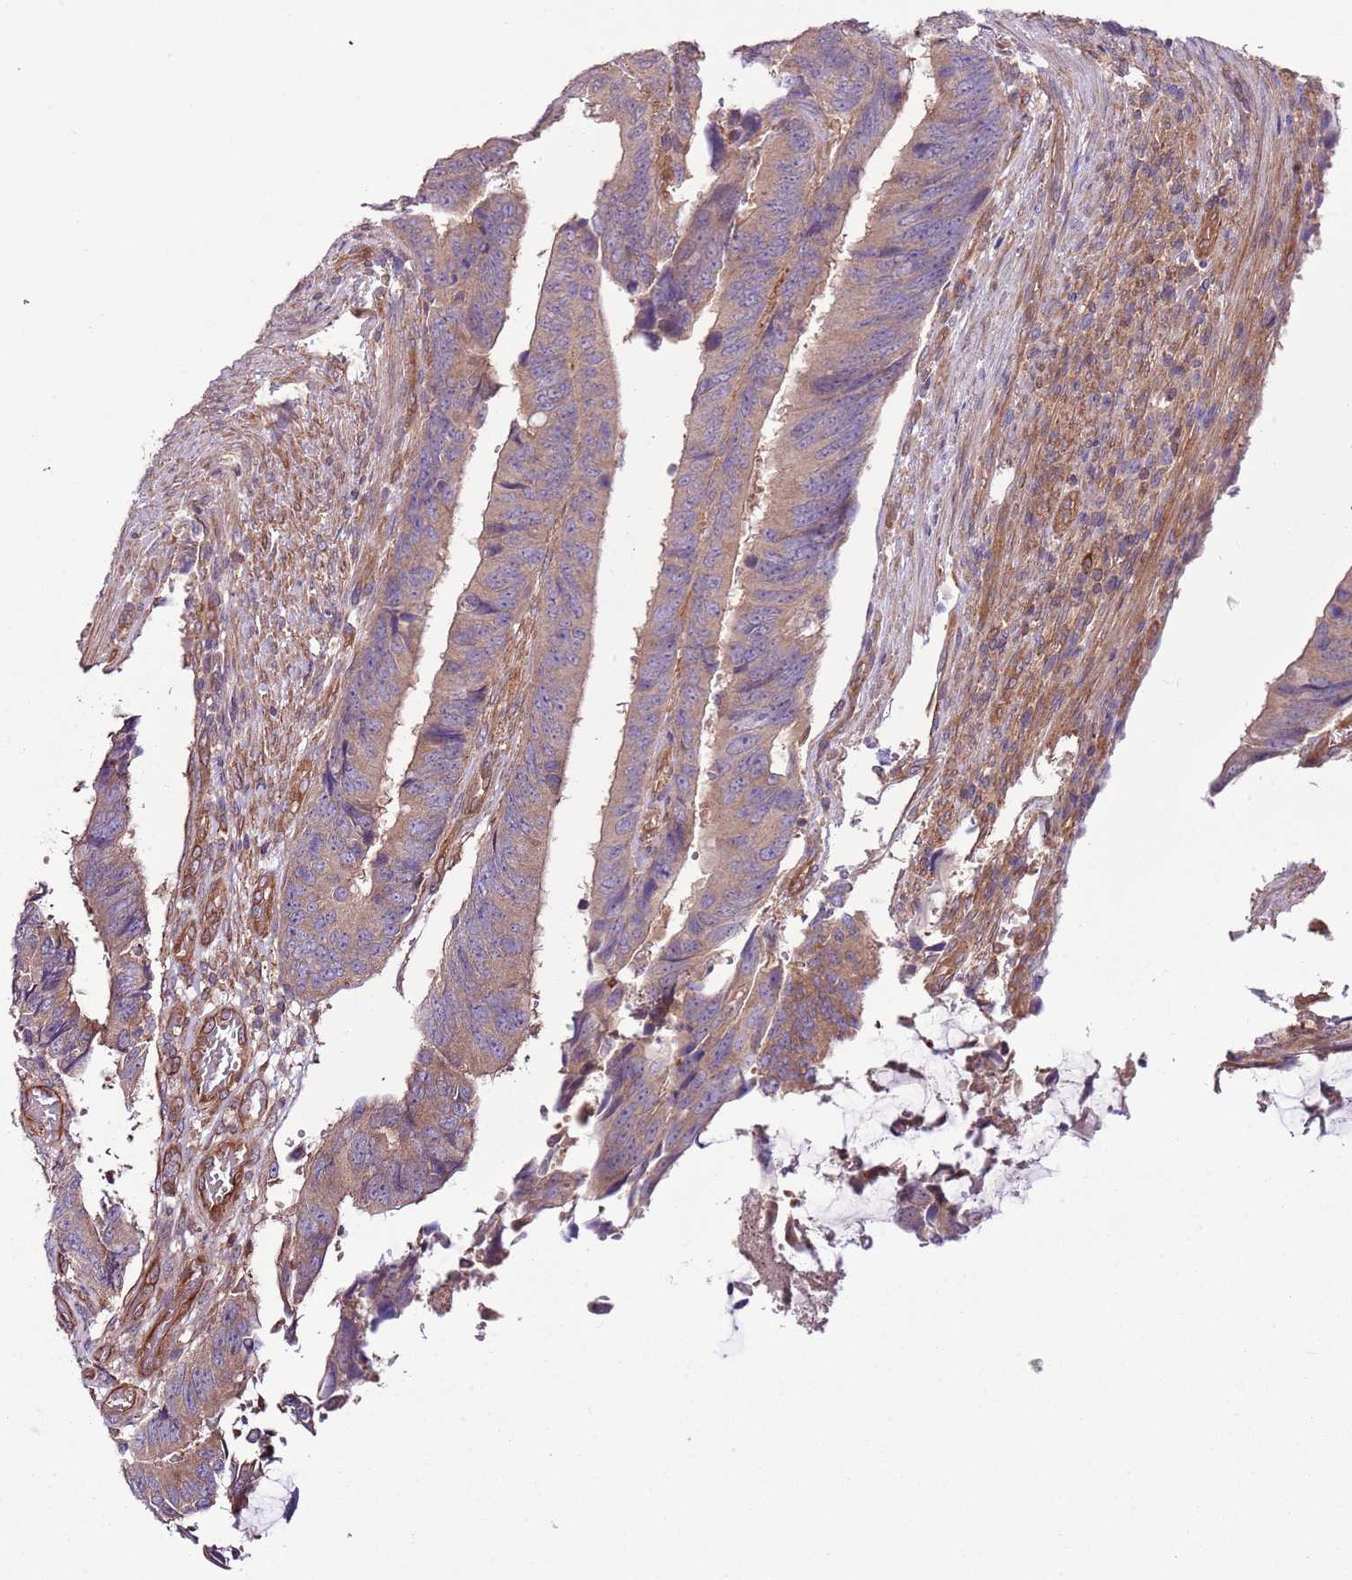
{"staining": {"intensity": "weak", "quantity": "25%-75%", "location": "cytoplasmic/membranous"}, "tissue": "colorectal cancer", "cell_type": "Tumor cells", "image_type": "cancer", "snomed": [{"axis": "morphology", "description": "Adenocarcinoma, NOS"}, {"axis": "topography", "description": "Colon"}], "caption": "Brown immunohistochemical staining in human colorectal cancer (adenocarcinoma) demonstrates weak cytoplasmic/membranous positivity in about 25%-75% of tumor cells.", "gene": "LPIN2", "patient": {"sex": "male", "age": 87}}